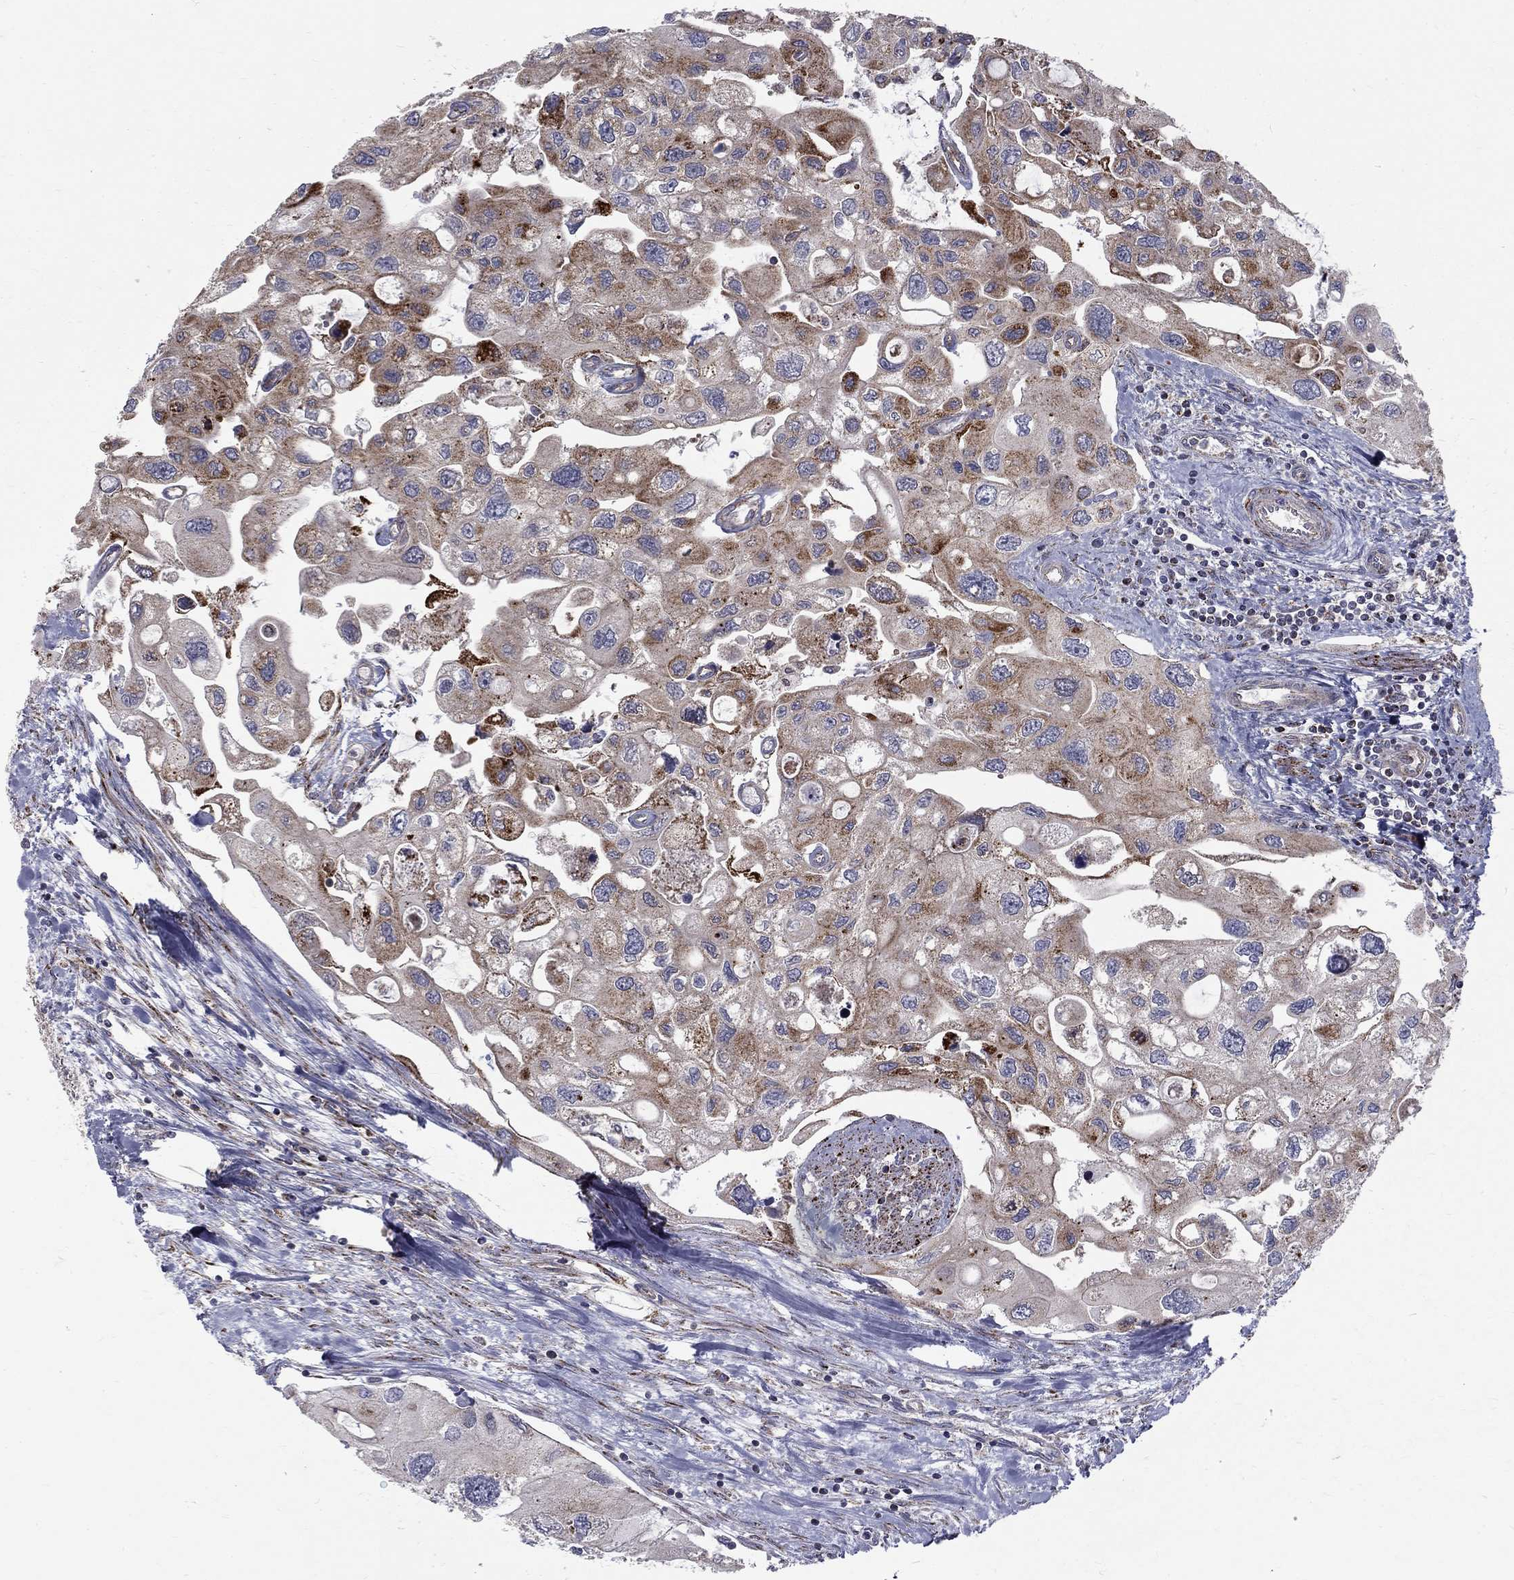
{"staining": {"intensity": "moderate", "quantity": ">75%", "location": "cytoplasmic/membranous"}, "tissue": "urothelial cancer", "cell_type": "Tumor cells", "image_type": "cancer", "snomed": [{"axis": "morphology", "description": "Urothelial carcinoma, High grade"}, {"axis": "topography", "description": "Urinary bladder"}], "caption": "Tumor cells display moderate cytoplasmic/membranous staining in approximately >75% of cells in urothelial carcinoma (high-grade). The staining was performed using DAB to visualize the protein expression in brown, while the nuclei were stained in blue with hematoxylin (Magnification: 20x).", "gene": "ALDH1B1", "patient": {"sex": "male", "age": 59}}